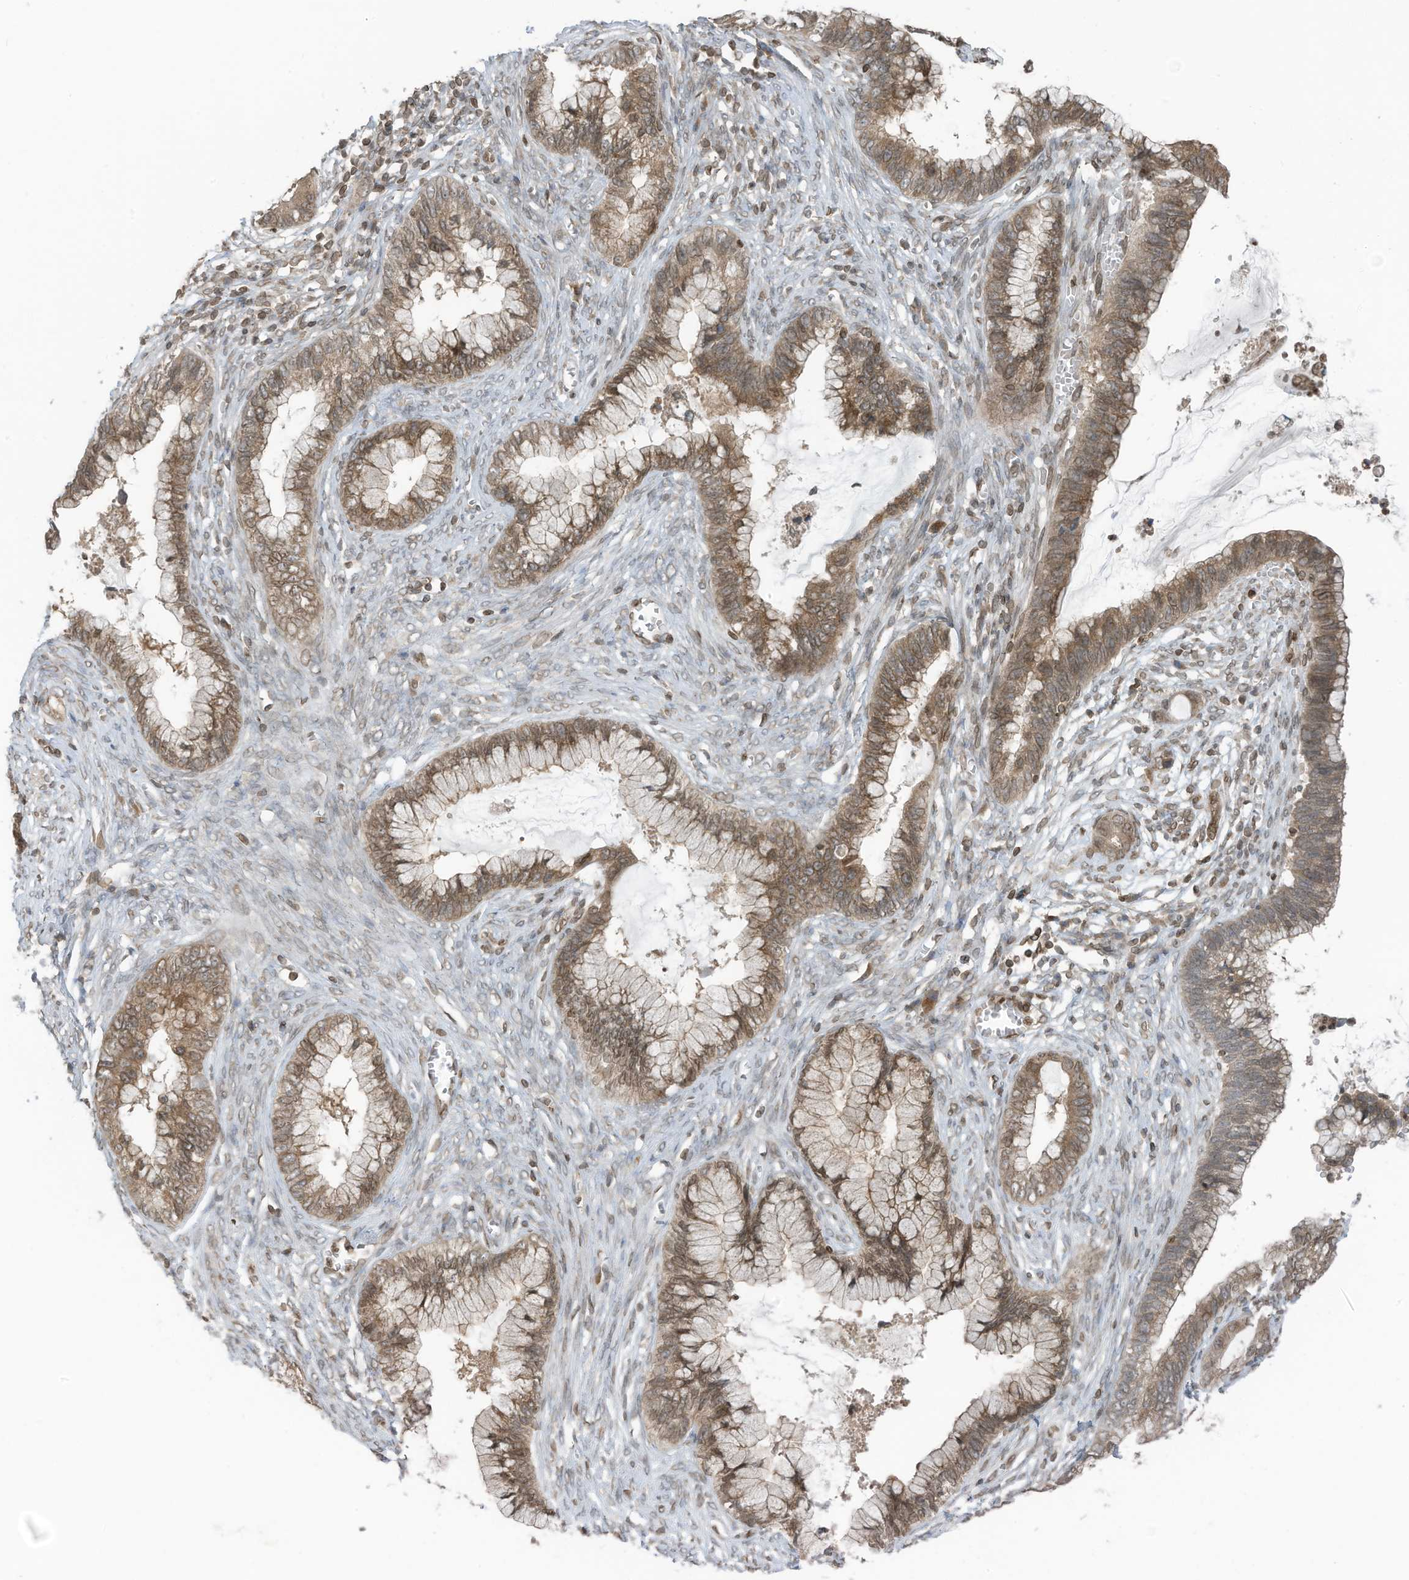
{"staining": {"intensity": "moderate", "quantity": ">75%", "location": "cytoplasmic/membranous,nuclear"}, "tissue": "cervical cancer", "cell_type": "Tumor cells", "image_type": "cancer", "snomed": [{"axis": "morphology", "description": "Adenocarcinoma, NOS"}, {"axis": "topography", "description": "Cervix"}], "caption": "A photomicrograph showing moderate cytoplasmic/membranous and nuclear expression in about >75% of tumor cells in cervical cancer, as visualized by brown immunohistochemical staining.", "gene": "RABL3", "patient": {"sex": "female", "age": 44}}